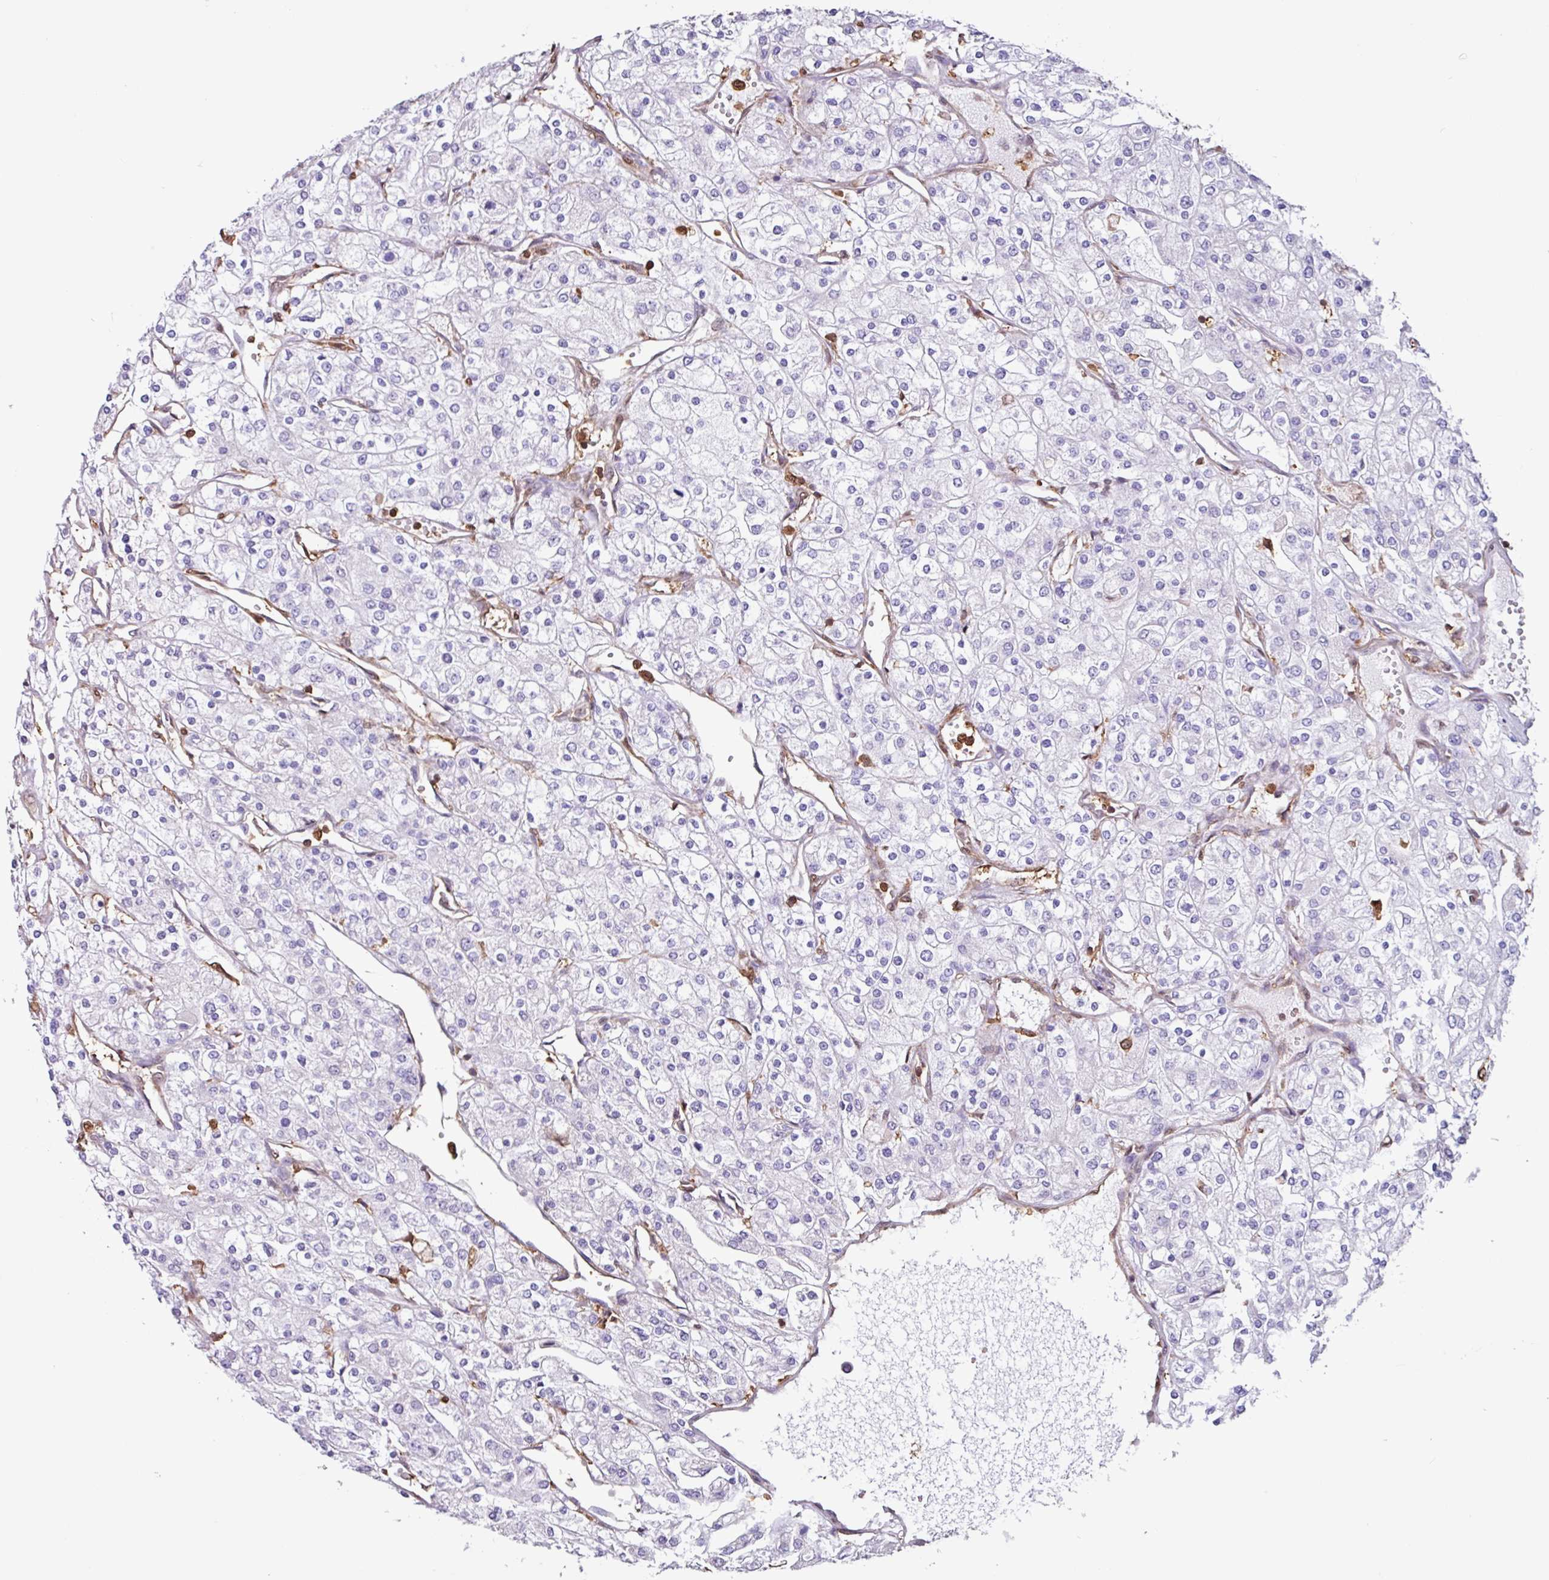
{"staining": {"intensity": "negative", "quantity": "none", "location": "none"}, "tissue": "renal cancer", "cell_type": "Tumor cells", "image_type": "cancer", "snomed": [{"axis": "morphology", "description": "Adenocarcinoma, NOS"}, {"axis": "topography", "description": "Kidney"}], "caption": "This is an IHC histopathology image of renal cancer. There is no positivity in tumor cells.", "gene": "ARHGDIB", "patient": {"sex": "male", "age": 80}}